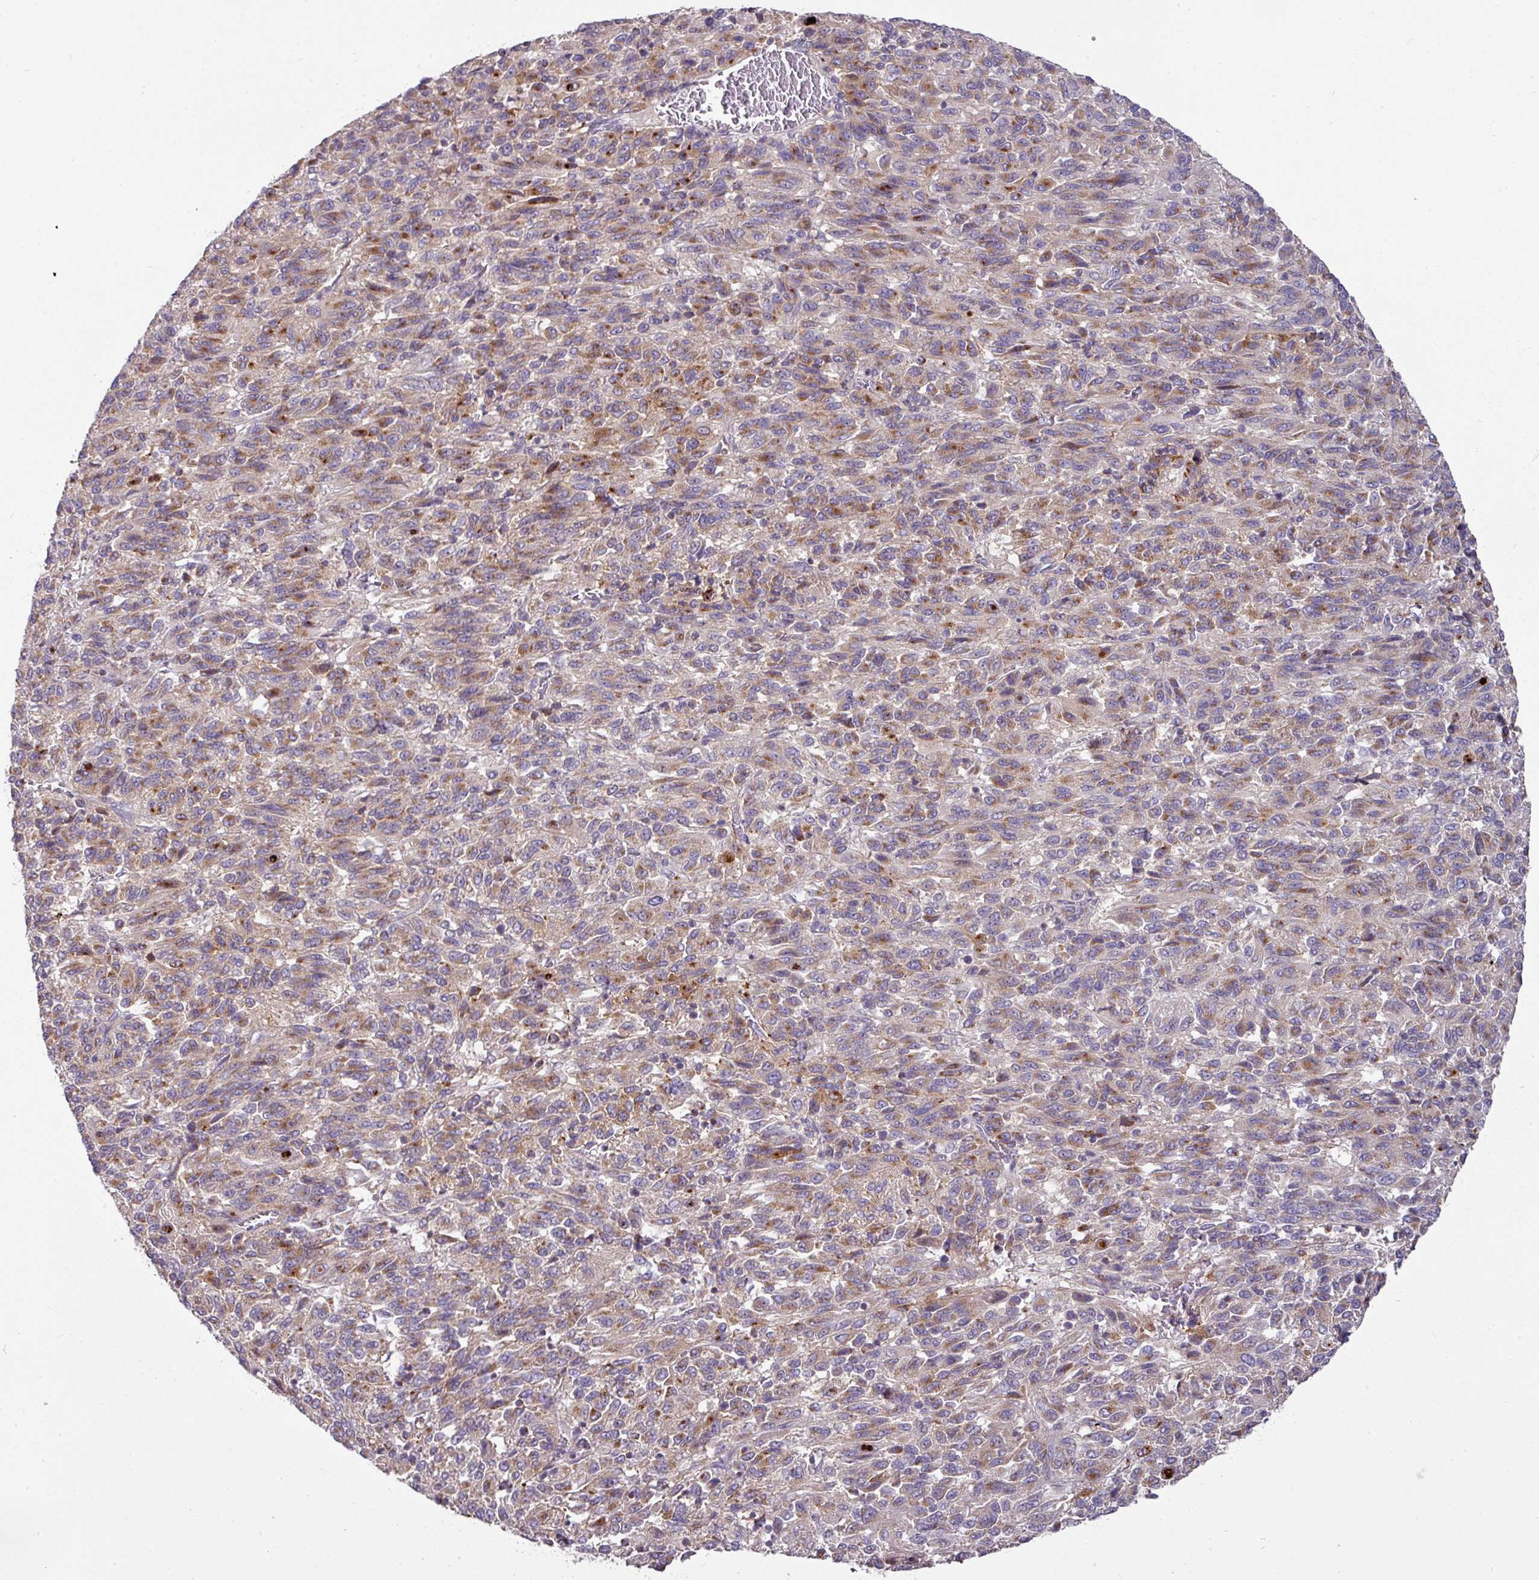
{"staining": {"intensity": "moderate", "quantity": "25%-75%", "location": "cytoplasmic/membranous"}, "tissue": "melanoma", "cell_type": "Tumor cells", "image_type": "cancer", "snomed": [{"axis": "morphology", "description": "Malignant melanoma, Metastatic site"}, {"axis": "topography", "description": "Lung"}], "caption": "Immunohistochemical staining of melanoma exhibits medium levels of moderate cytoplasmic/membranous positivity in approximately 25%-75% of tumor cells. (DAB IHC with brightfield microscopy, high magnification).", "gene": "TRAPPC1", "patient": {"sex": "male", "age": 64}}